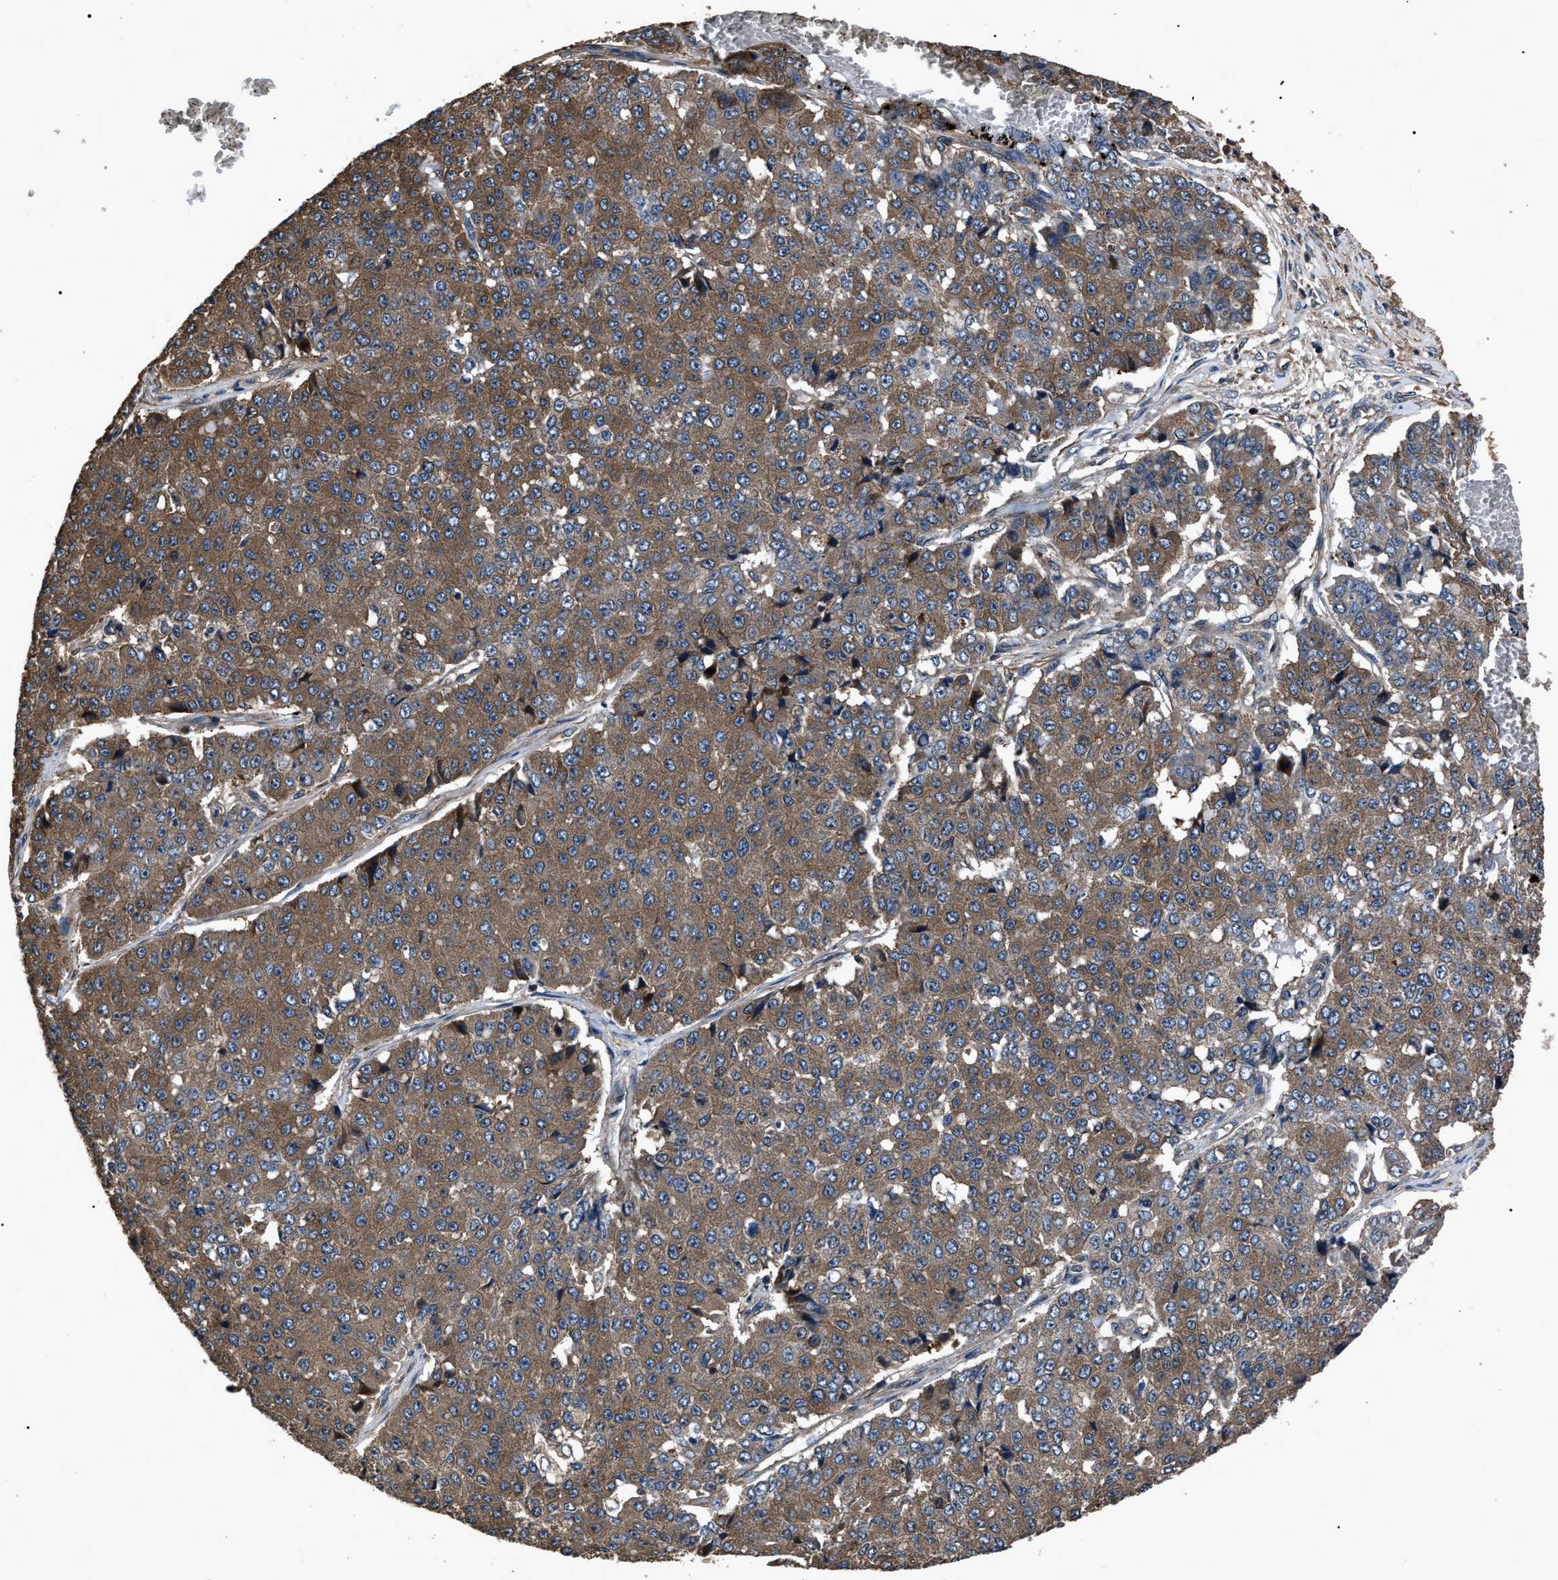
{"staining": {"intensity": "moderate", "quantity": ">75%", "location": "cytoplasmic/membranous"}, "tissue": "pancreatic cancer", "cell_type": "Tumor cells", "image_type": "cancer", "snomed": [{"axis": "morphology", "description": "Adenocarcinoma, NOS"}, {"axis": "topography", "description": "Pancreas"}], "caption": "Immunohistochemical staining of human pancreatic cancer (adenocarcinoma) demonstrates medium levels of moderate cytoplasmic/membranous protein positivity in about >75% of tumor cells. The staining was performed using DAB (3,3'-diaminobenzidine), with brown indicating positive protein expression. Nuclei are stained blue with hematoxylin.", "gene": "RNF216", "patient": {"sex": "male", "age": 50}}